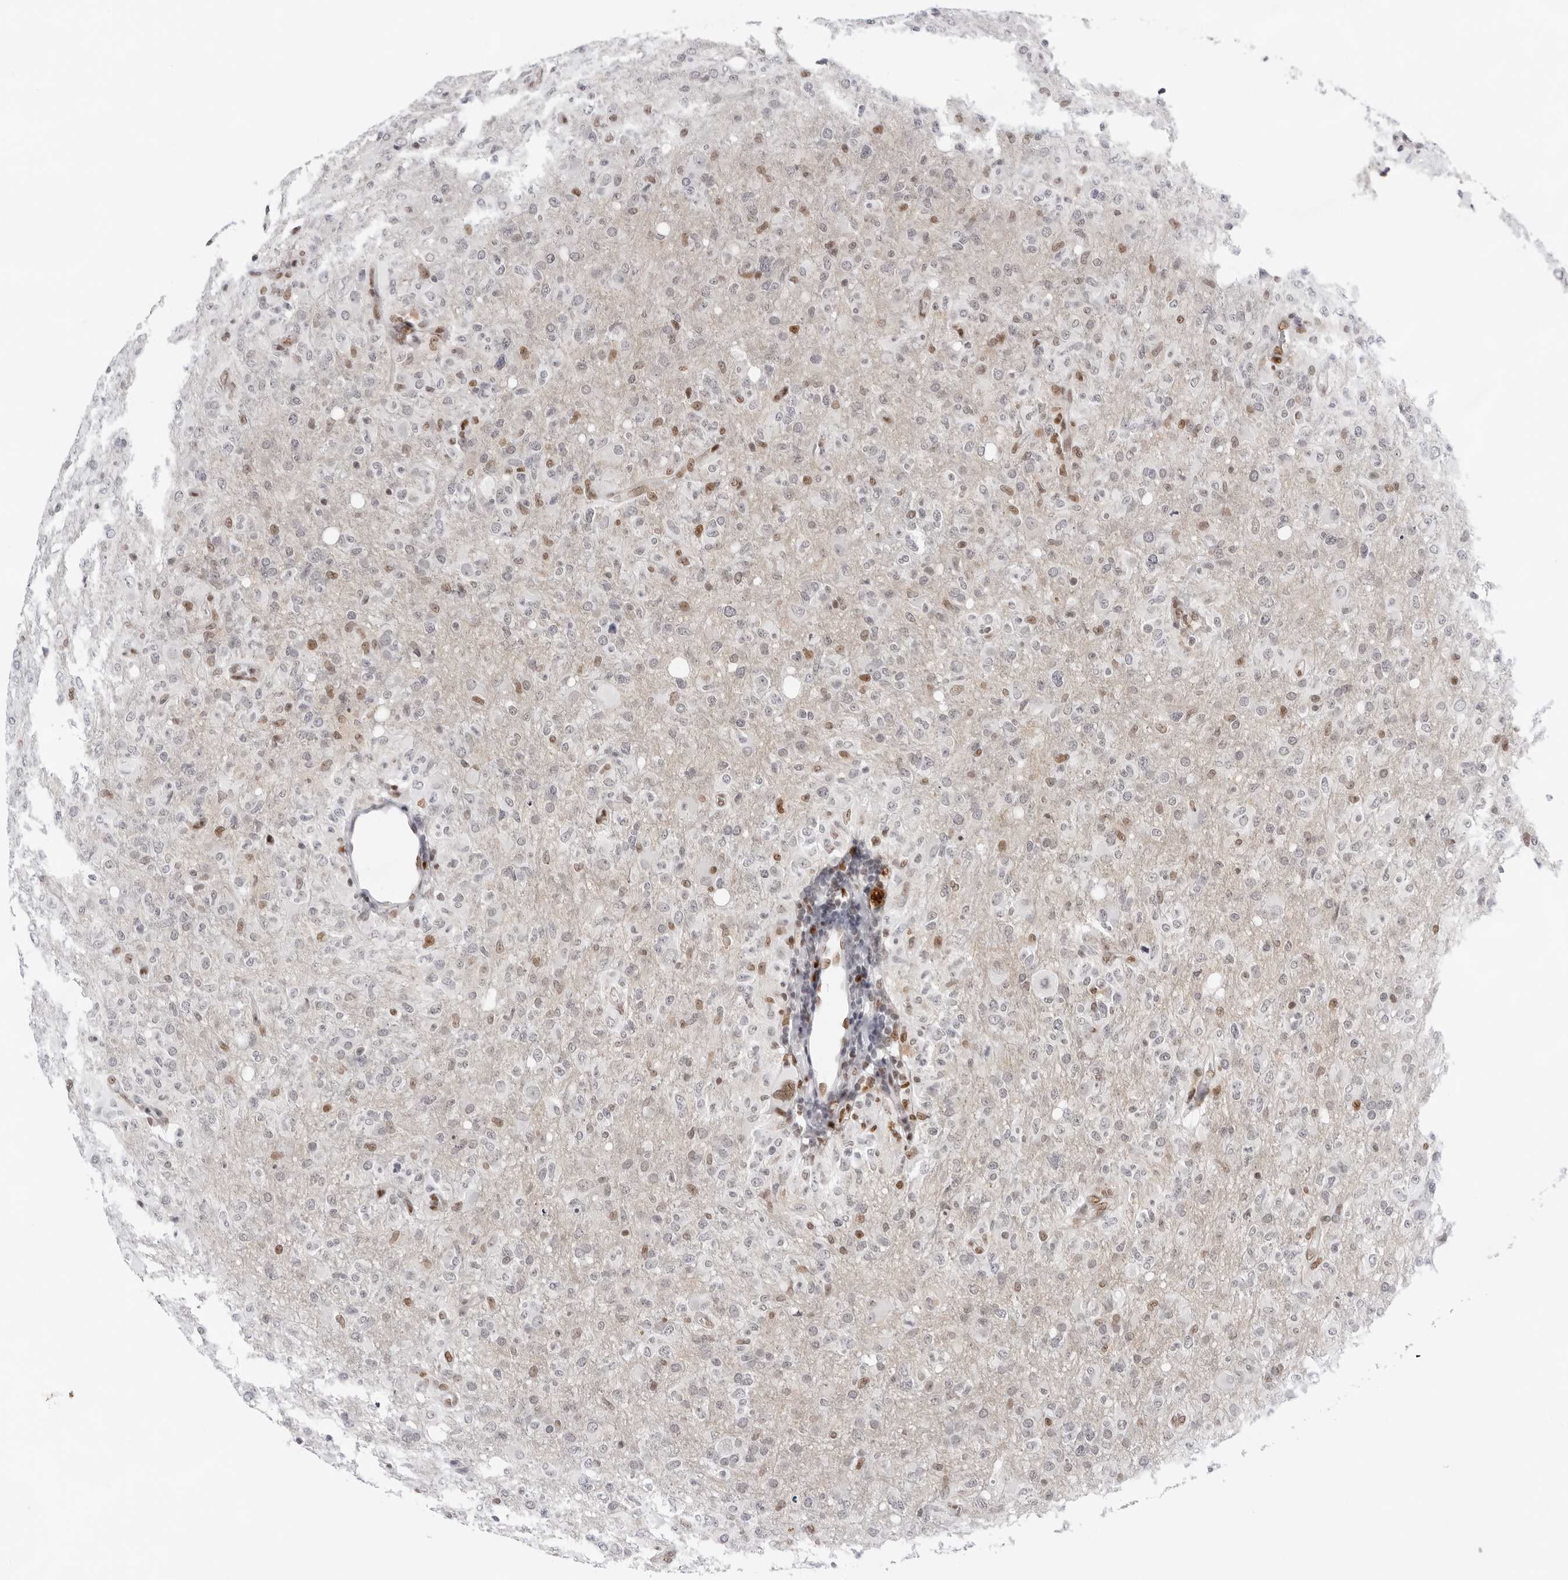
{"staining": {"intensity": "negative", "quantity": "none", "location": "none"}, "tissue": "glioma", "cell_type": "Tumor cells", "image_type": "cancer", "snomed": [{"axis": "morphology", "description": "Glioma, malignant, High grade"}, {"axis": "topography", "description": "Brain"}], "caption": "High-grade glioma (malignant) was stained to show a protein in brown. There is no significant expression in tumor cells. (DAB (3,3'-diaminobenzidine) immunohistochemistry (IHC), high magnification).", "gene": "OGG1", "patient": {"sex": "female", "age": 57}}